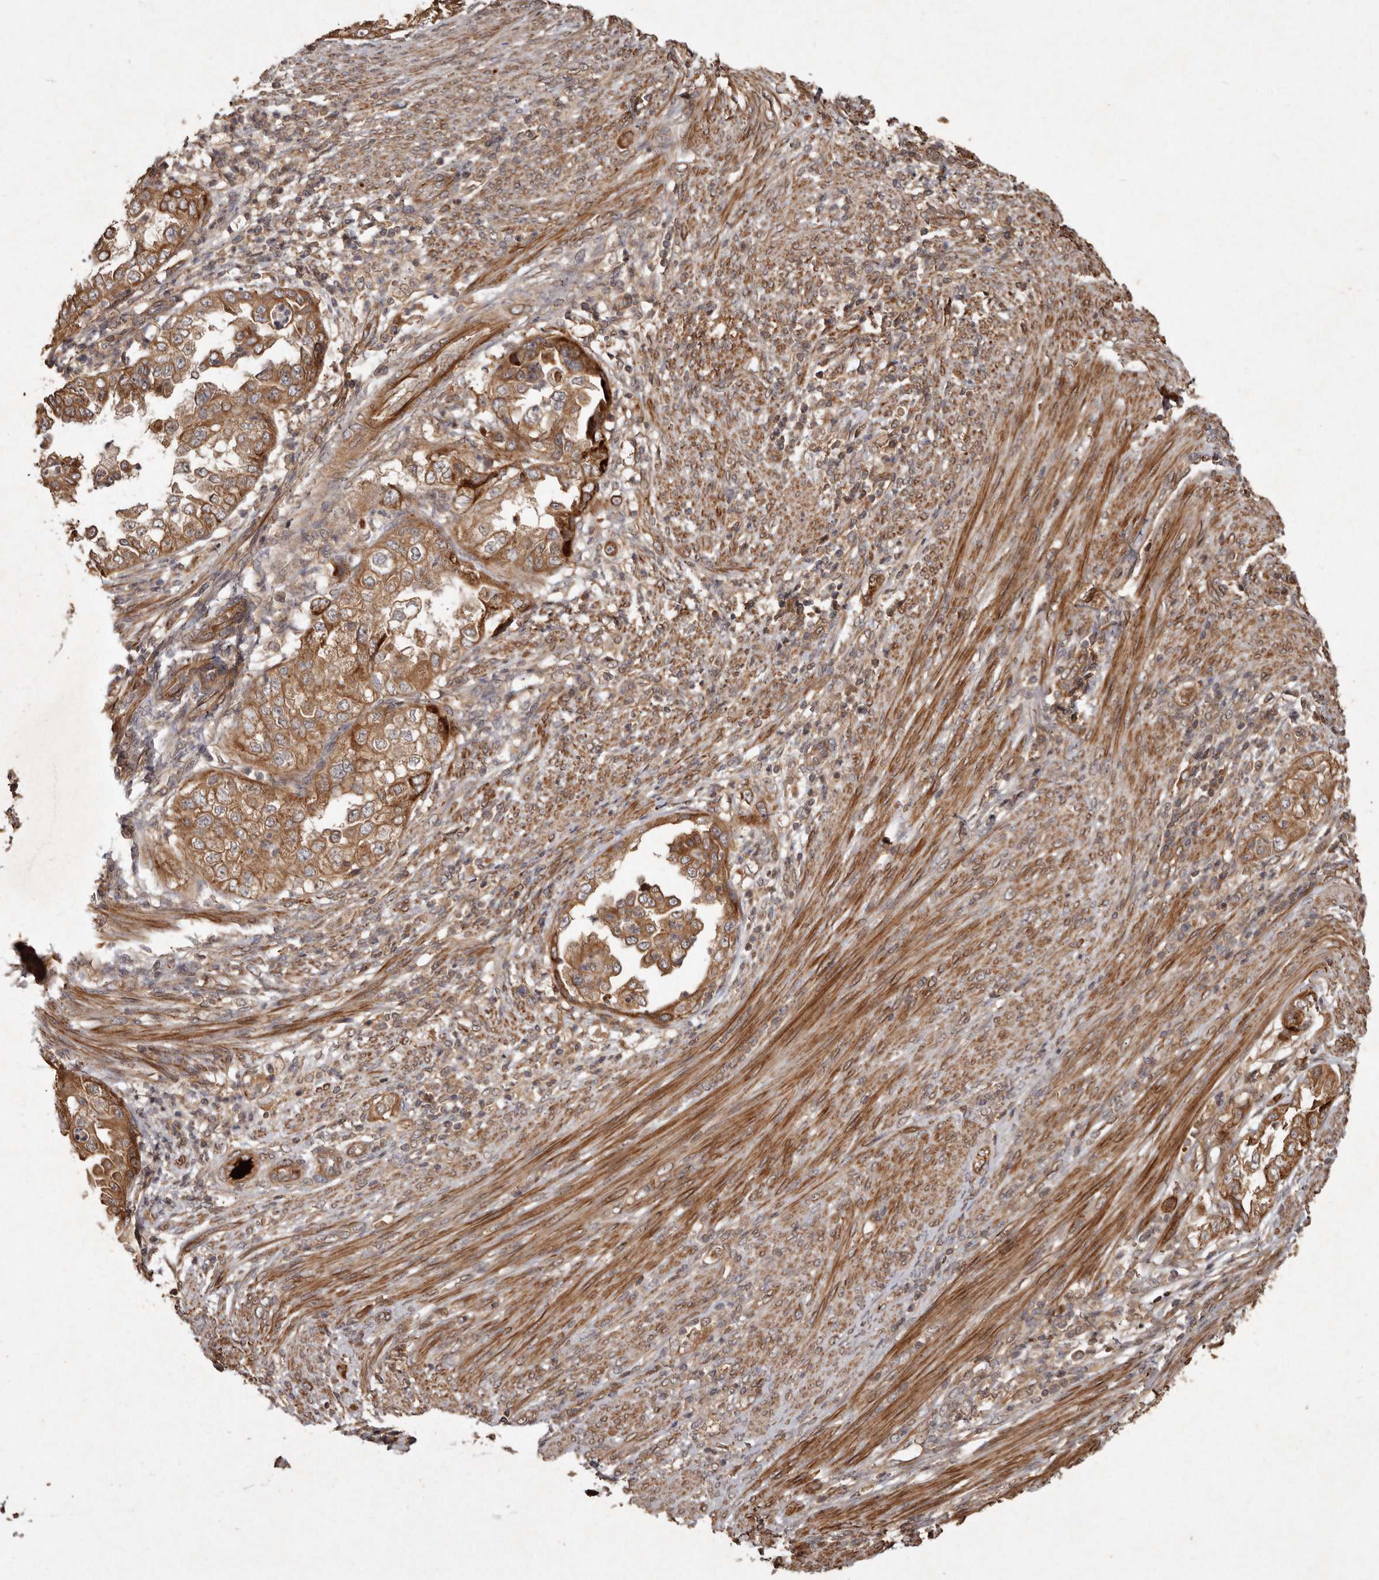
{"staining": {"intensity": "moderate", "quantity": ">75%", "location": "cytoplasmic/membranous"}, "tissue": "endometrial cancer", "cell_type": "Tumor cells", "image_type": "cancer", "snomed": [{"axis": "morphology", "description": "Adenocarcinoma, NOS"}, {"axis": "topography", "description": "Endometrium"}], "caption": "Tumor cells display medium levels of moderate cytoplasmic/membranous expression in approximately >75% of cells in endometrial cancer (adenocarcinoma).", "gene": "SEMA3A", "patient": {"sex": "female", "age": 85}}